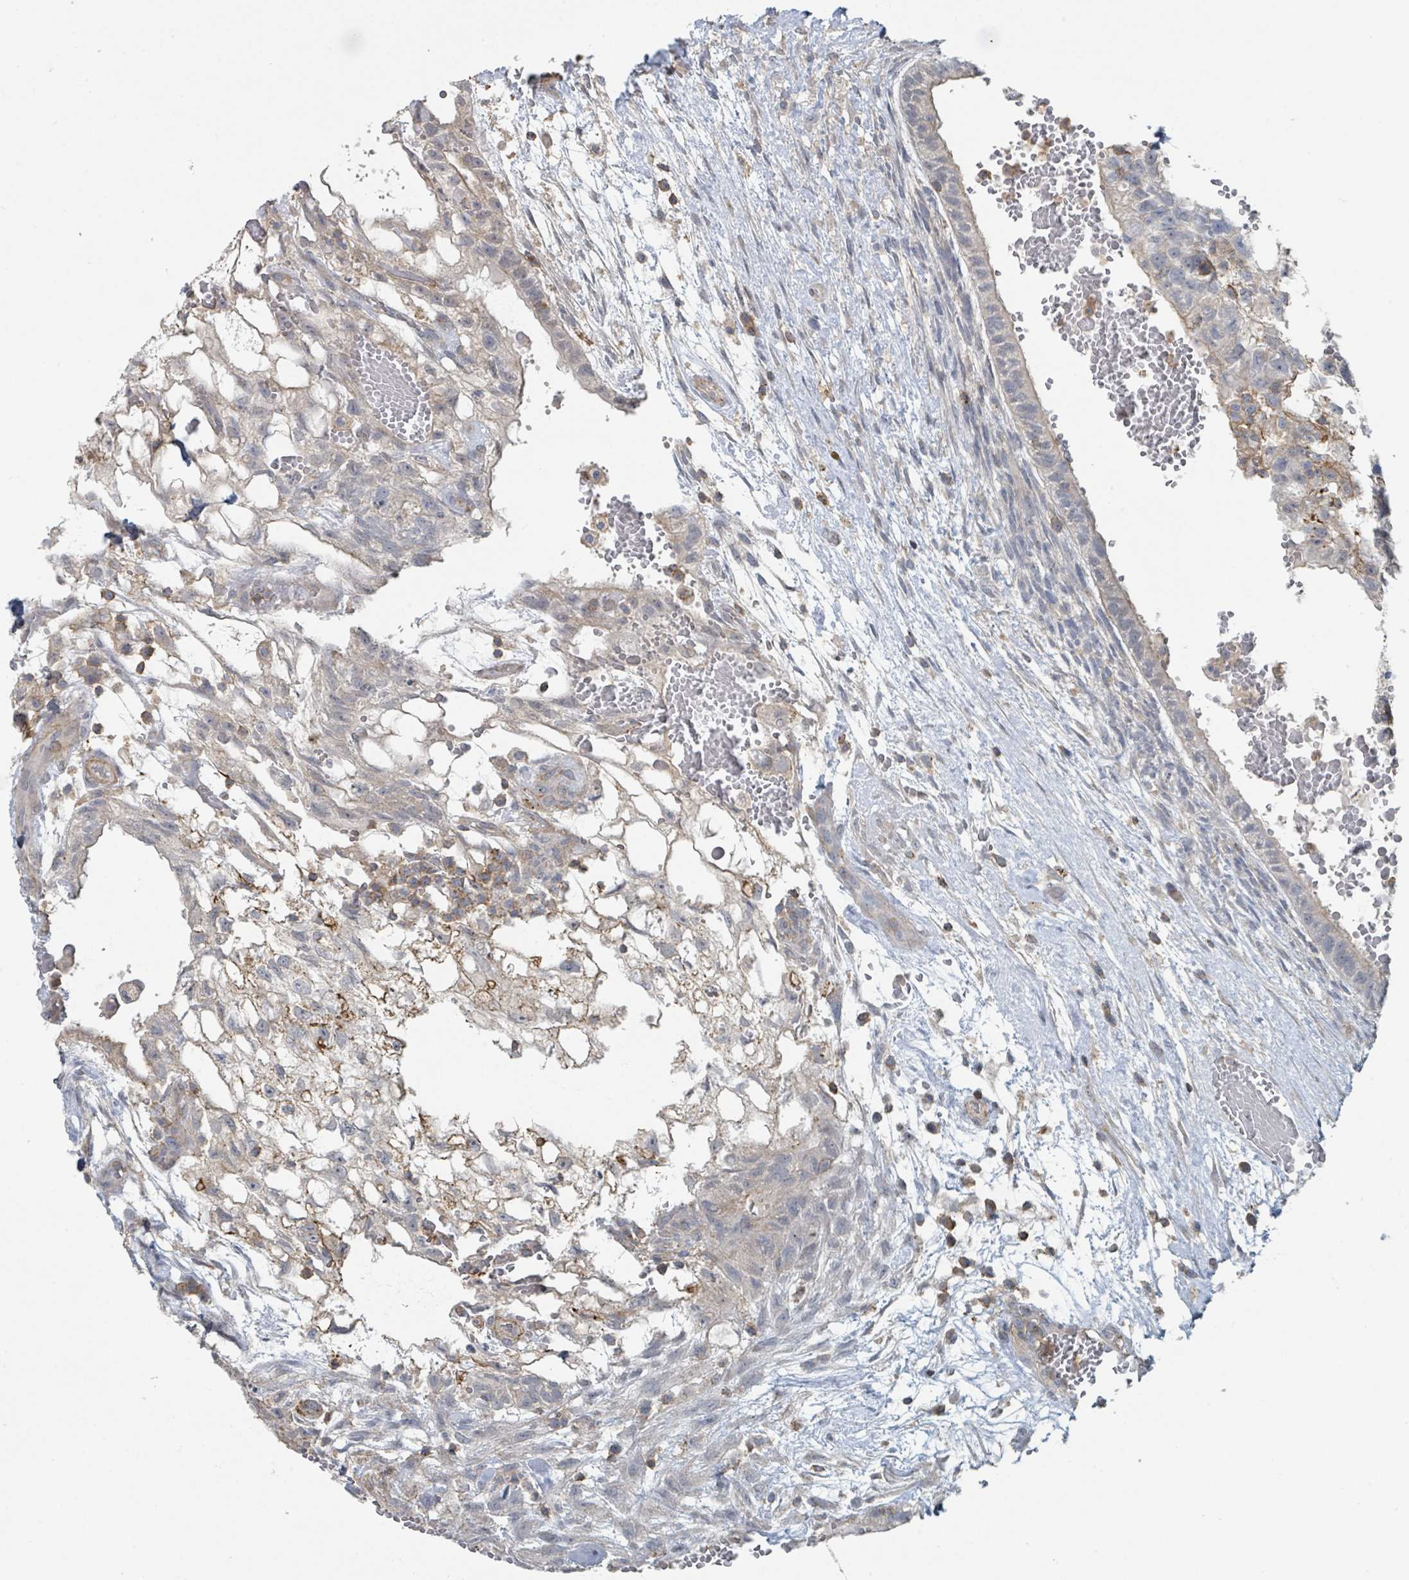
{"staining": {"intensity": "moderate", "quantity": "<25%", "location": "cytoplasmic/membranous"}, "tissue": "testis cancer", "cell_type": "Tumor cells", "image_type": "cancer", "snomed": [{"axis": "morphology", "description": "Normal tissue, NOS"}, {"axis": "morphology", "description": "Carcinoma, Embryonal, NOS"}, {"axis": "topography", "description": "Testis"}], "caption": "Human testis embryonal carcinoma stained with a protein marker shows moderate staining in tumor cells.", "gene": "LRRC42", "patient": {"sex": "male", "age": 32}}